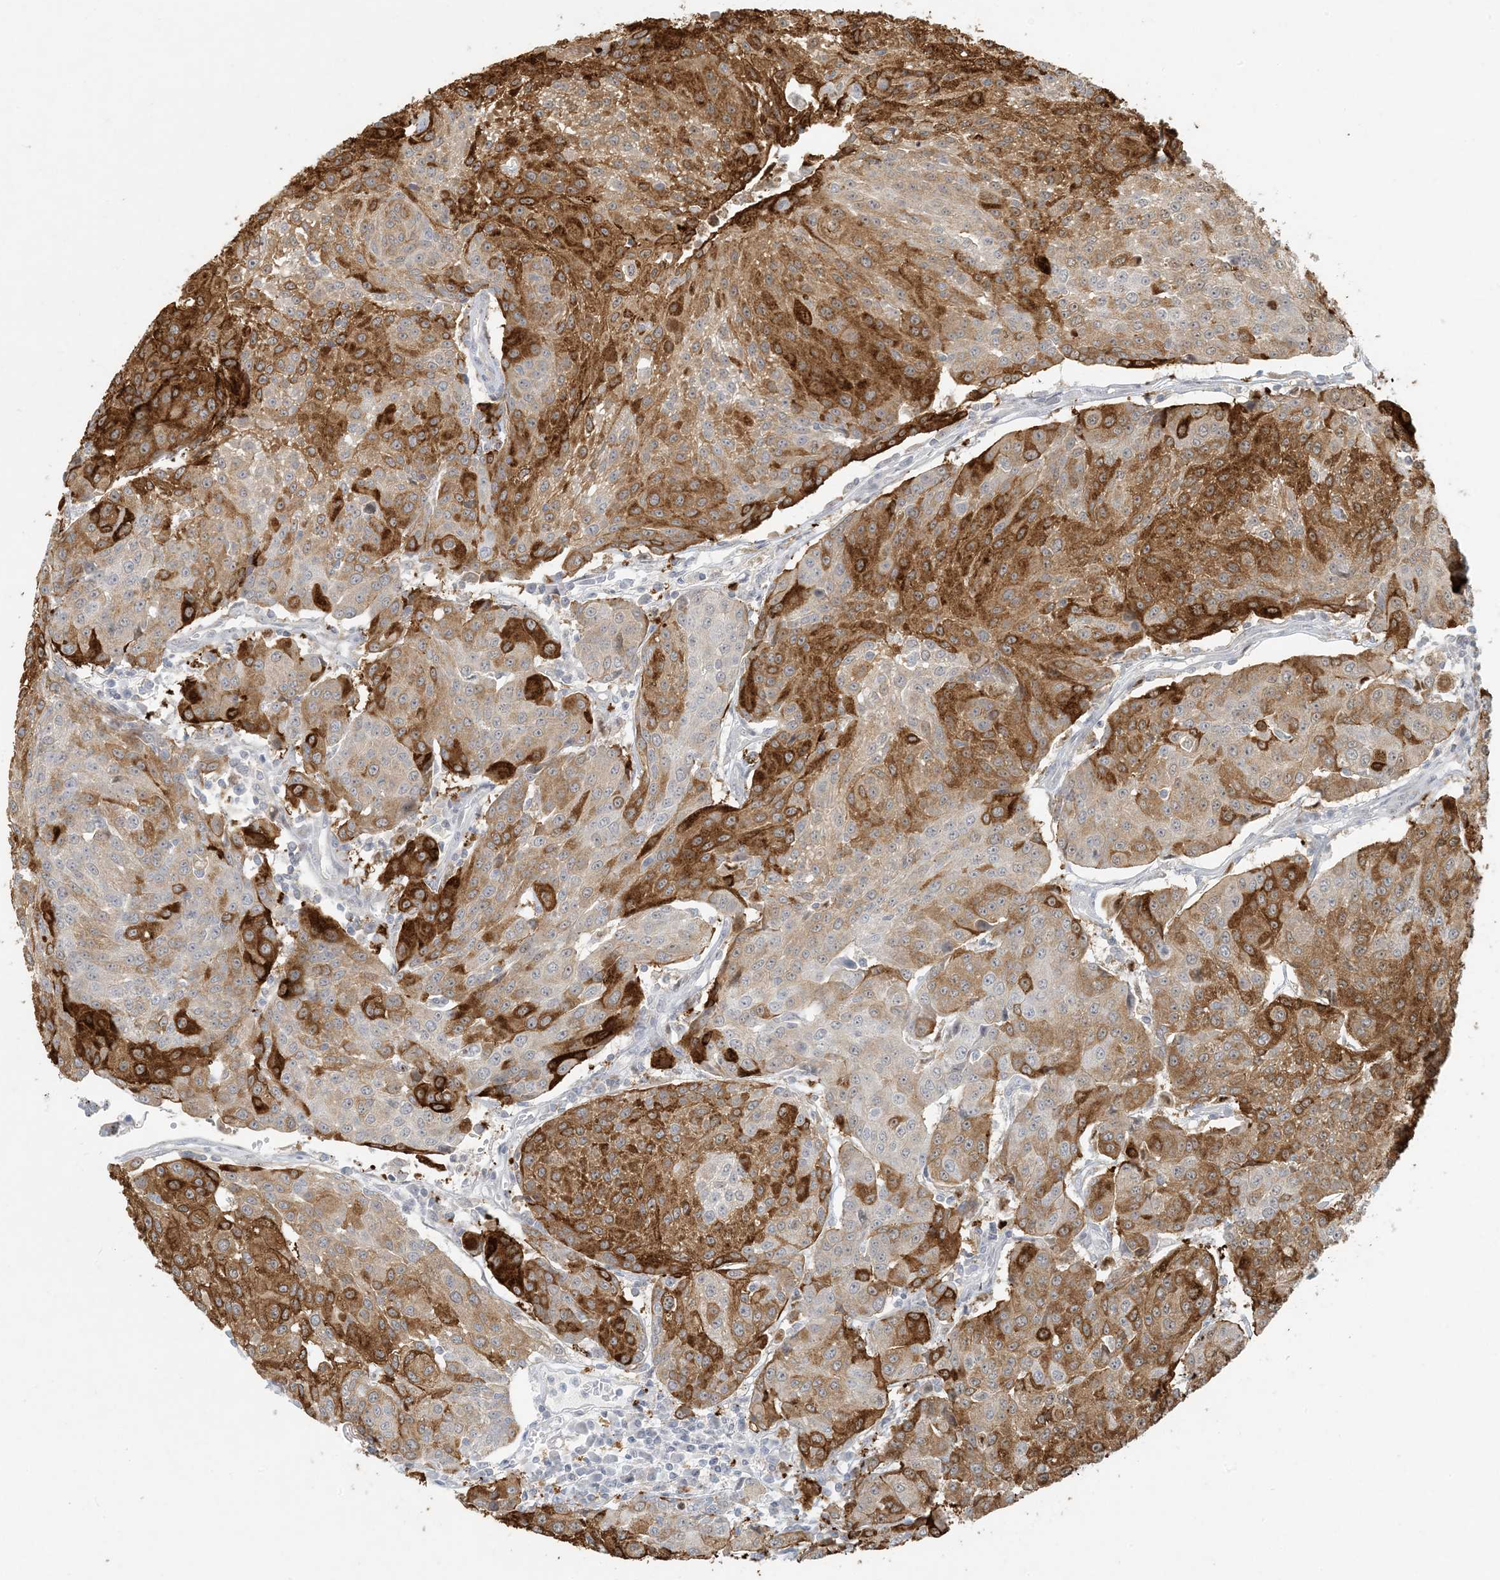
{"staining": {"intensity": "strong", "quantity": "25%-75%", "location": "cytoplasmic/membranous"}, "tissue": "urothelial cancer", "cell_type": "Tumor cells", "image_type": "cancer", "snomed": [{"axis": "morphology", "description": "Urothelial carcinoma, High grade"}, {"axis": "topography", "description": "Urinary bladder"}], "caption": "Urothelial carcinoma (high-grade) stained for a protein demonstrates strong cytoplasmic/membranous positivity in tumor cells.", "gene": "BCORL1", "patient": {"sex": "female", "age": 85}}